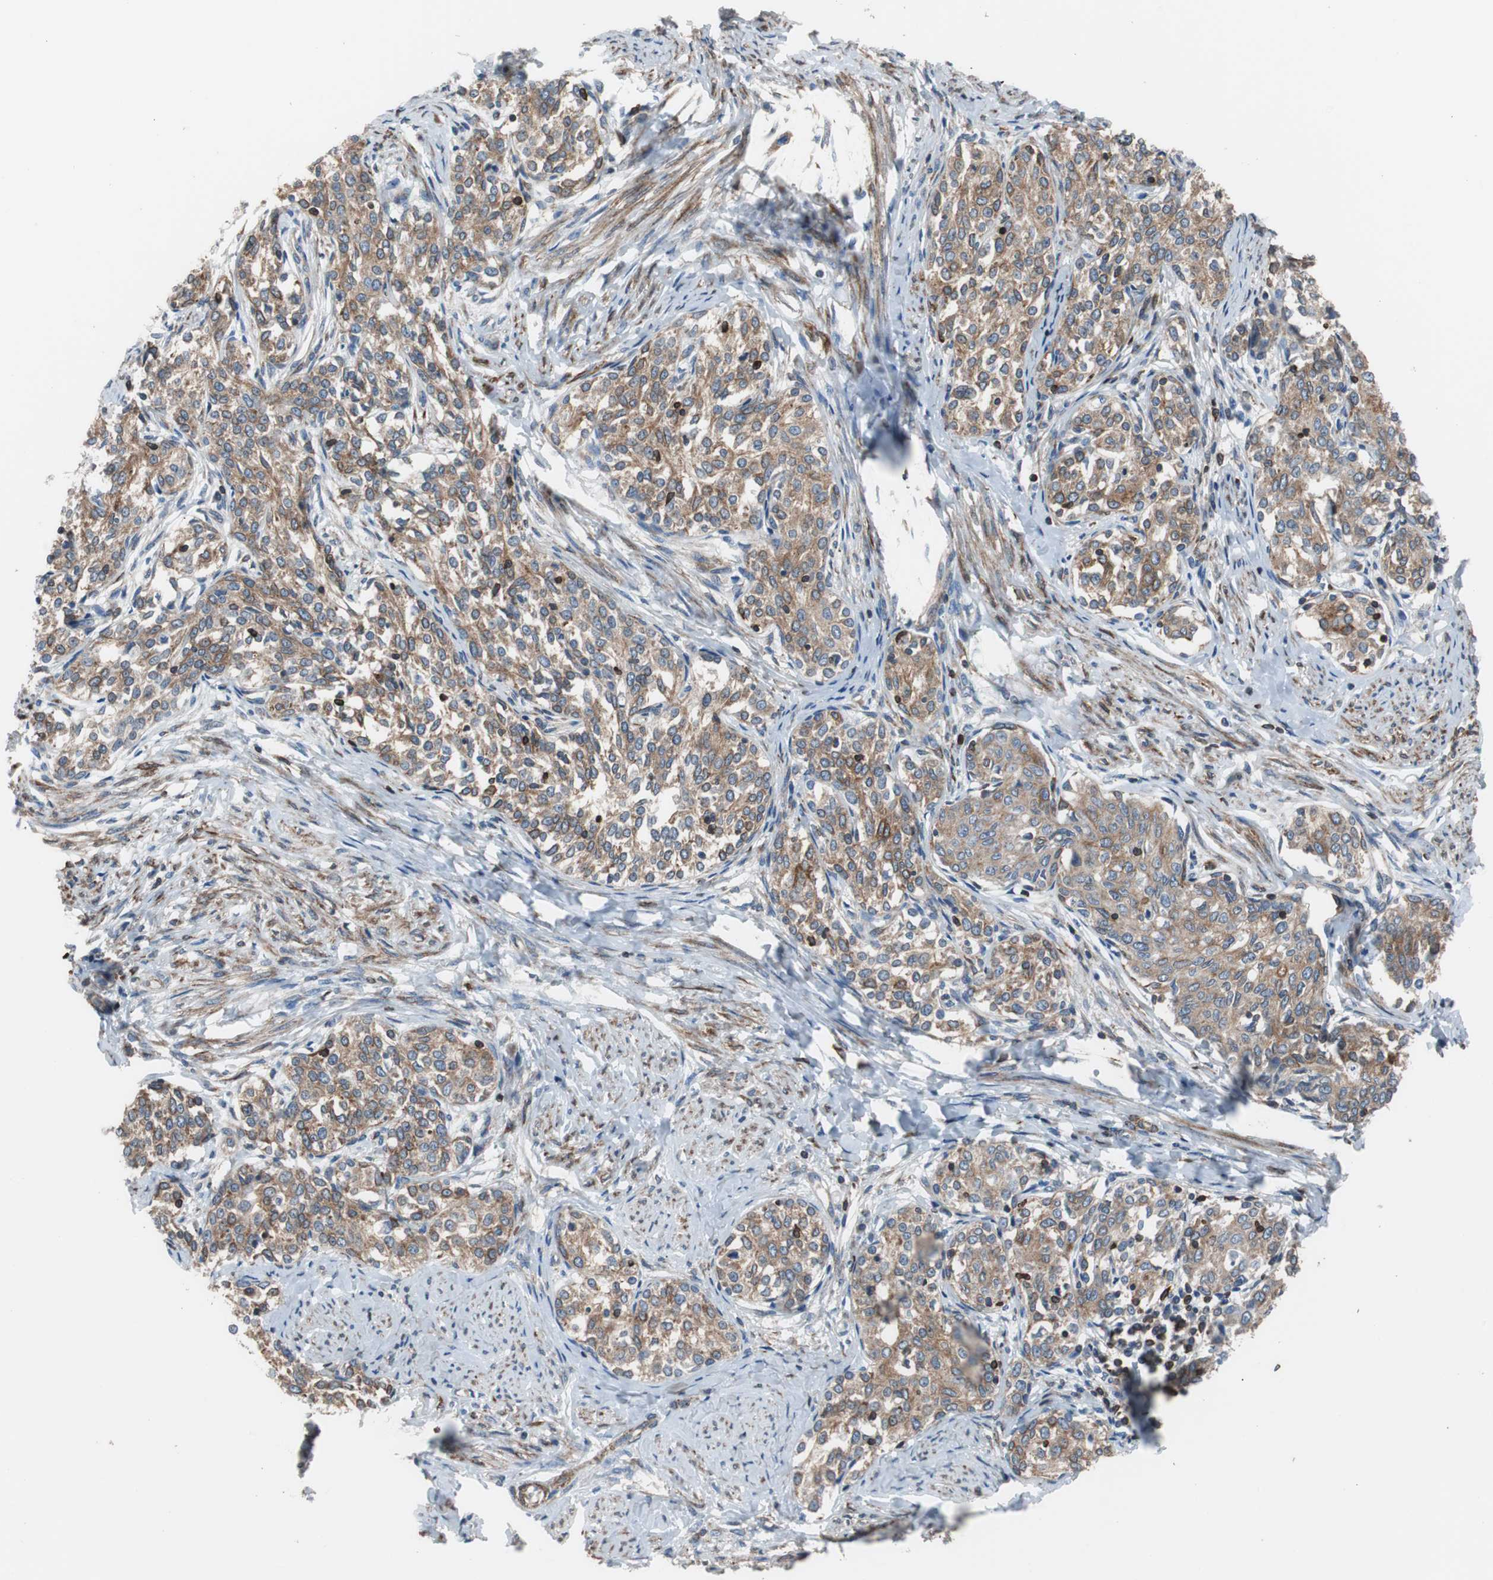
{"staining": {"intensity": "moderate", "quantity": ">75%", "location": "cytoplasmic/membranous"}, "tissue": "cervical cancer", "cell_type": "Tumor cells", "image_type": "cancer", "snomed": [{"axis": "morphology", "description": "Squamous cell carcinoma, NOS"}, {"axis": "morphology", "description": "Adenocarcinoma, NOS"}, {"axis": "topography", "description": "Cervix"}], "caption": "A brown stain labels moderate cytoplasmic/membranous positivity of a protein in cervical cancer tumor cells.", "gene": "PBXIP1", "patient": {"sex": "female", "age": 52}}